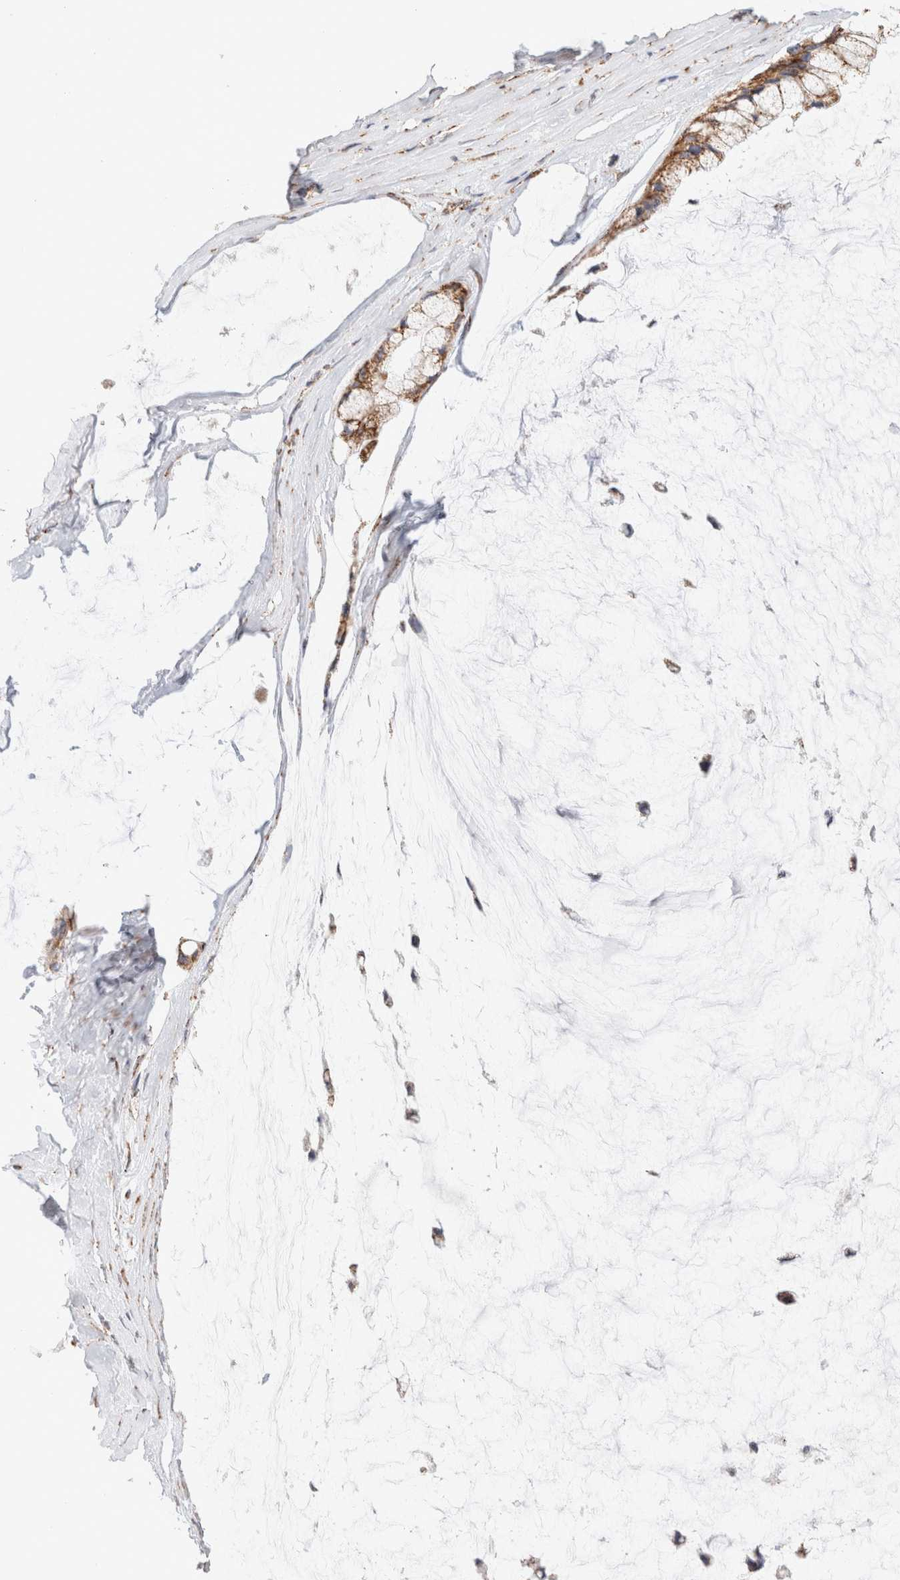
{"staining": {"intensity": "moderate", "quantity": ">75%", "location": "cytoplasmic/membranous"}, "tissue": "ovarian cancer", "cell_type": "Tumor cells", "image_type": "cancer", "snomed": [{"axis": "morphology", "description": "Cystadenocarcinoma, mucinous, NOS"}, {"axis": "topography", "description": "Ovary"}], "caption": "A histopathology image showing moderate cytoplasmic/membranous staining in approximately >75% of tumor cells in ovarian mucinous cystadenocarcinoma, as visualized by brown immunohistochemical staining.", "gene": "C1QBP", "patient": {"sex": "female", "age": 39}}